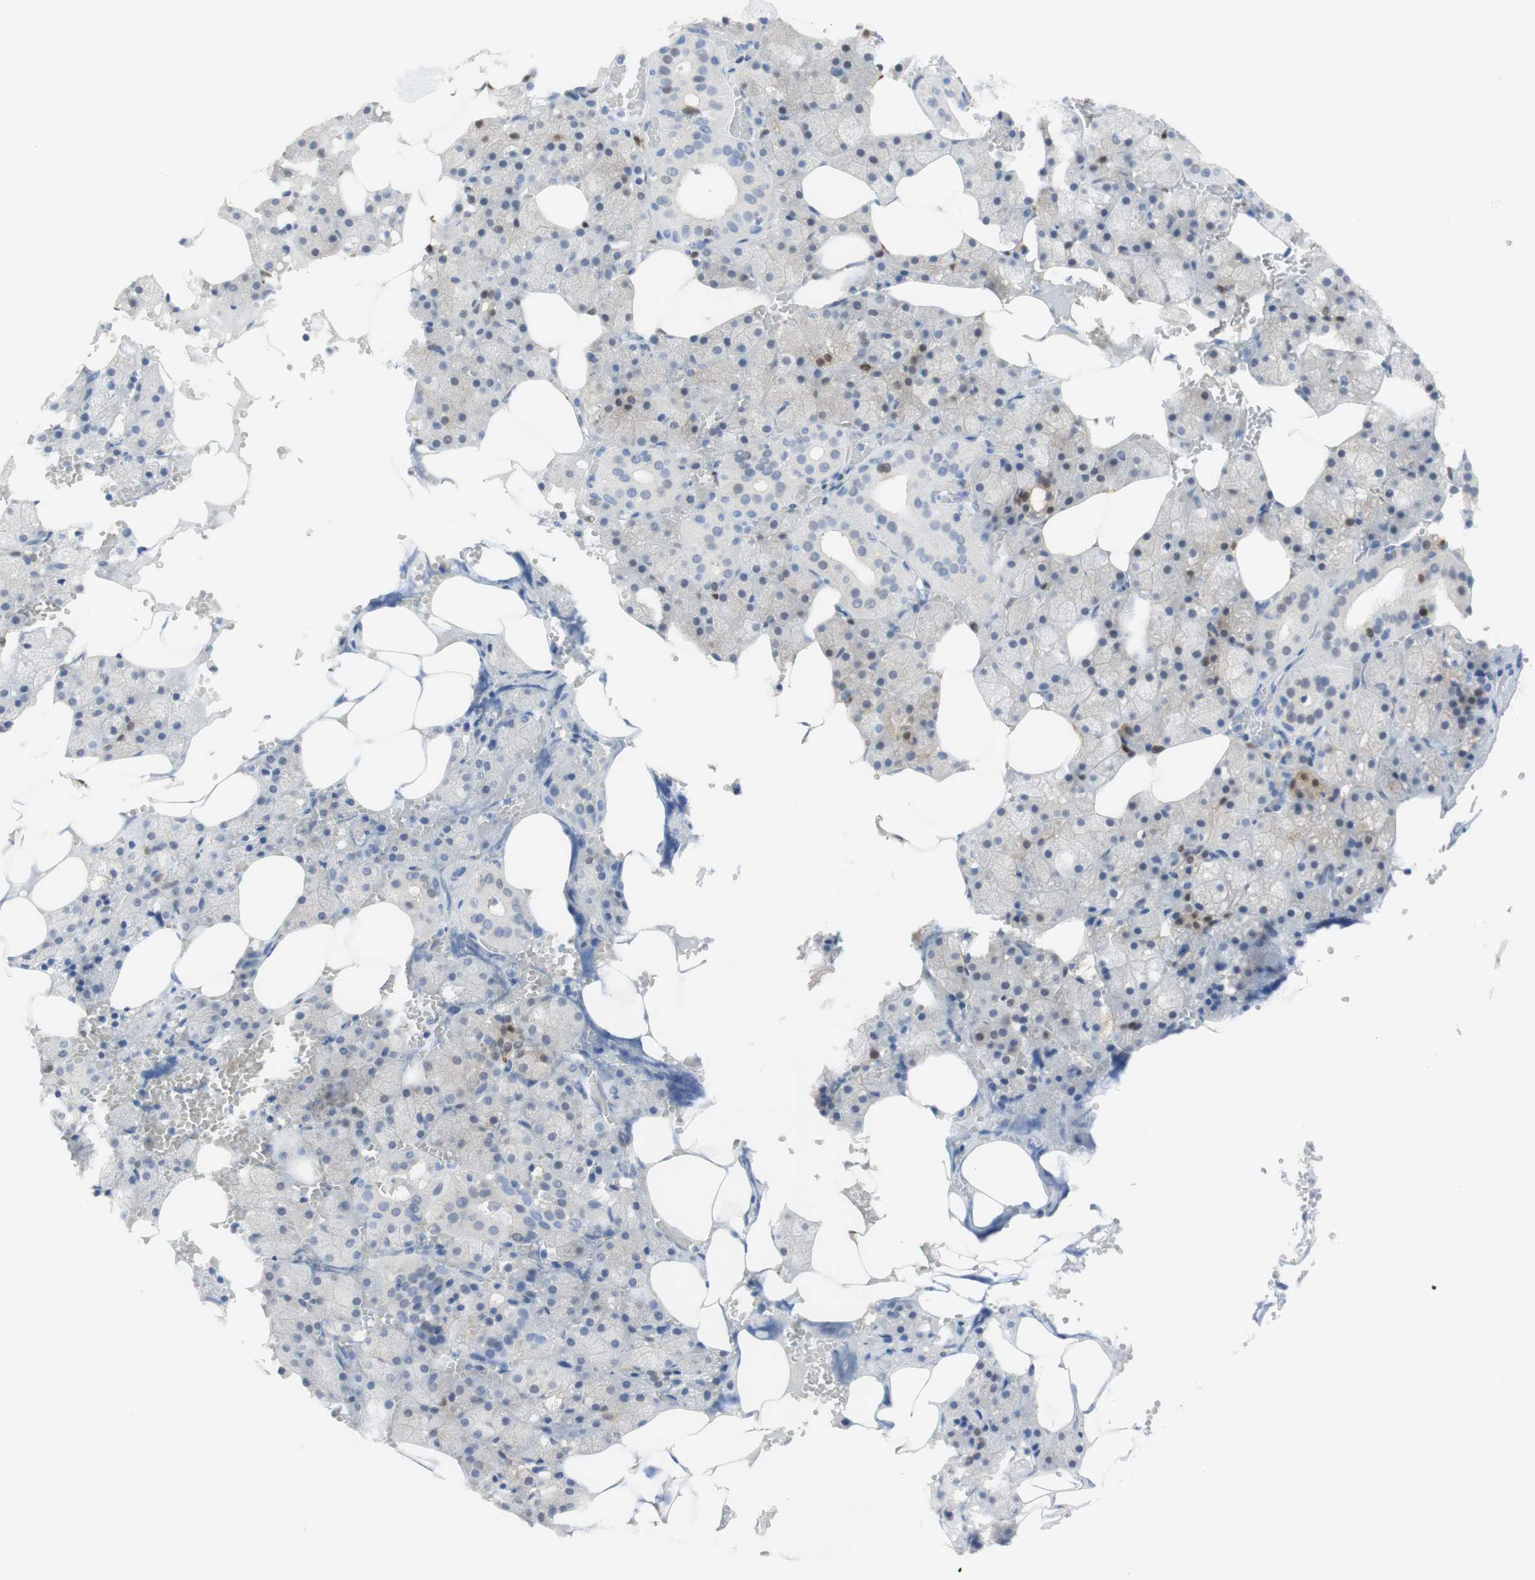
{"staining": {"intensity": "weak", "quantity": "<25%", "location": "nuclear"}, "tissue": "salivary gland", "cell_type": "Glandular cells", "image_type": "normal", "snomed": [{"axis": "morphology", "description": "Normal tissue, NOS"}, {"axis": "topography", "description": "Salivary gland"}], "caption": "Histopathology image shows no significant protein staining in glandular cells of unremarkable salivary gland. Brightfield microscopy of immunohistochemistry stained with DAB (3,3'-diaminobenzidine) (brown) and hematoxylin (blue), captured at high magnification.", "gene": "SELENBP1", "patient": {"sex": "male", "age": 62}}